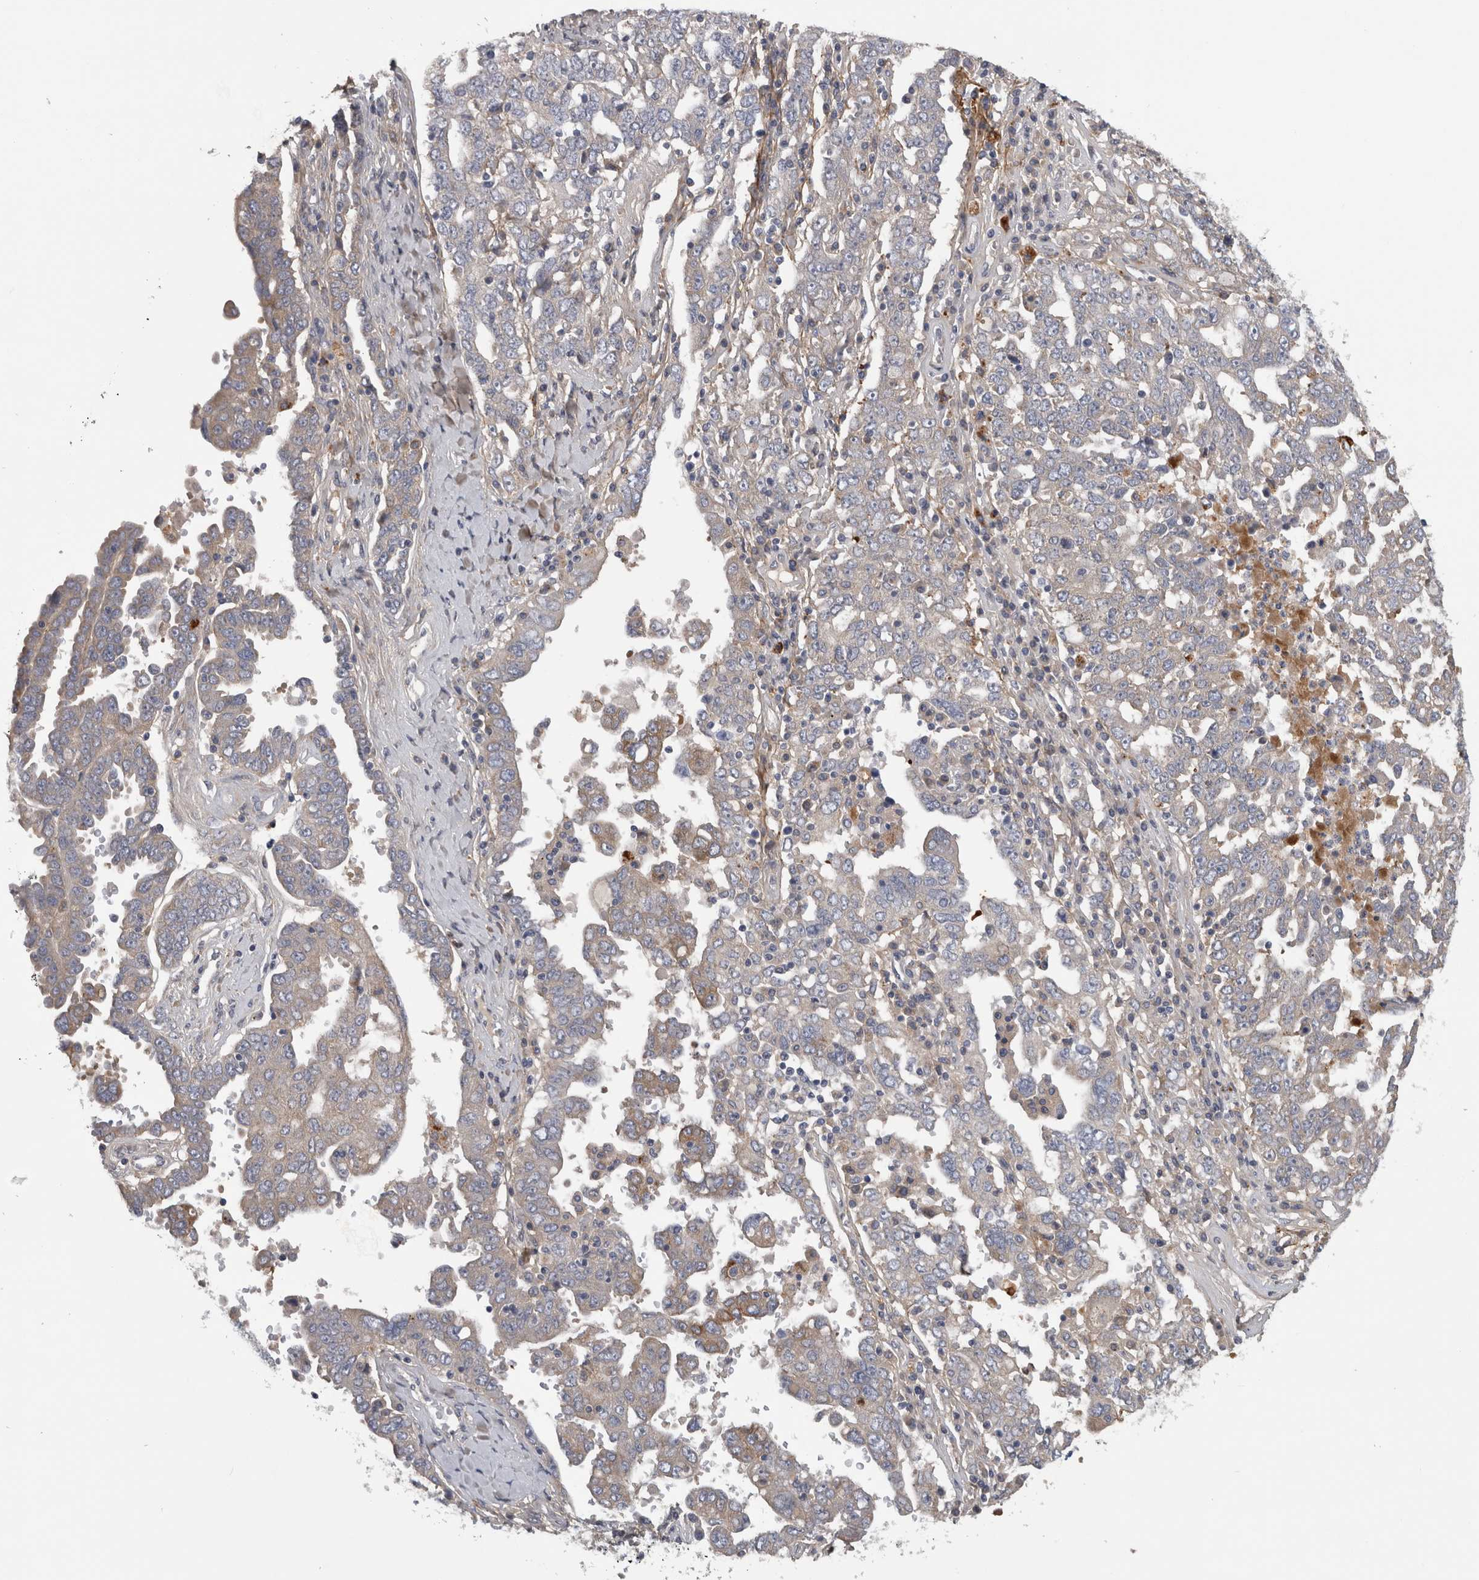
{"staining": {"intensity": "weak", "quantity": "<25%", "location": "cytoplasmic/membranous"}, "tissue": "ovarian cancer", "cell_type": "Tumor cells", "image_type": "cancer", "snomed": [{"axis": "morphology", "description": "Carcinoma, endometroid"}, {"axis": "topography", "description": "Ovary"}], "caption": "Human ovarian cancer stained for a protein using immunohistochemistry (IHC) shows no expression in tumor cells.", "gene": "ATXN2", "patient": {"sex": "female", "age": 62}}